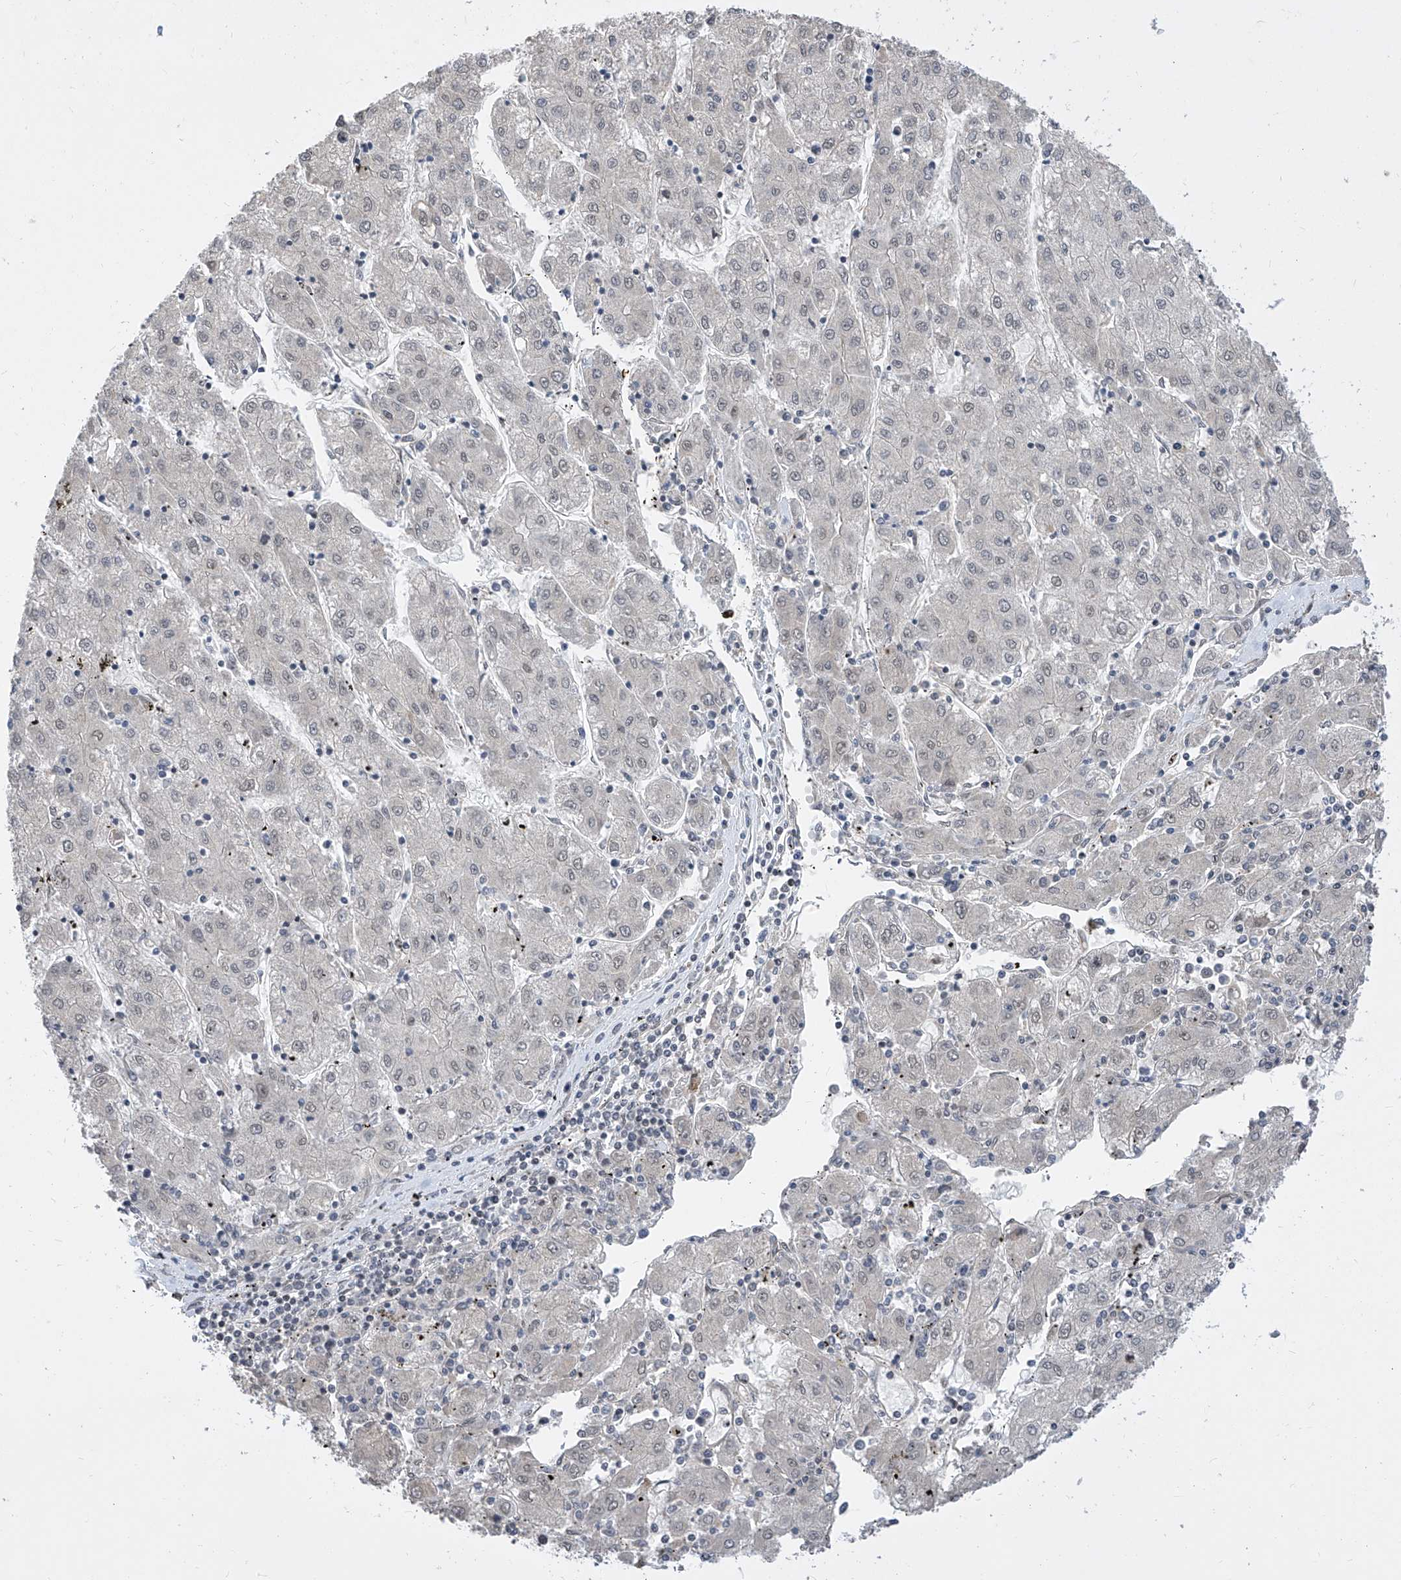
{"staining": {"intensity": "negative", "quantity": "none", "location": "none"}, "tissue": "liver cancer", "cell_type": "Tumor cells", "image_type": "cancer", "snomed": [{"axis": "morphology", "description": "Carcinoma, Hepatocellular, NOS"}, {"axis": "topography", "description": "Liver"}], "caption": "Immunohistochemistry histopathology image of human liver hepatocellular carcinoma stained for a protein (brown), which displays no positivity in tumor cells.", "gene": "CETN2", "patient": {"sex": "male", "age": 72}}